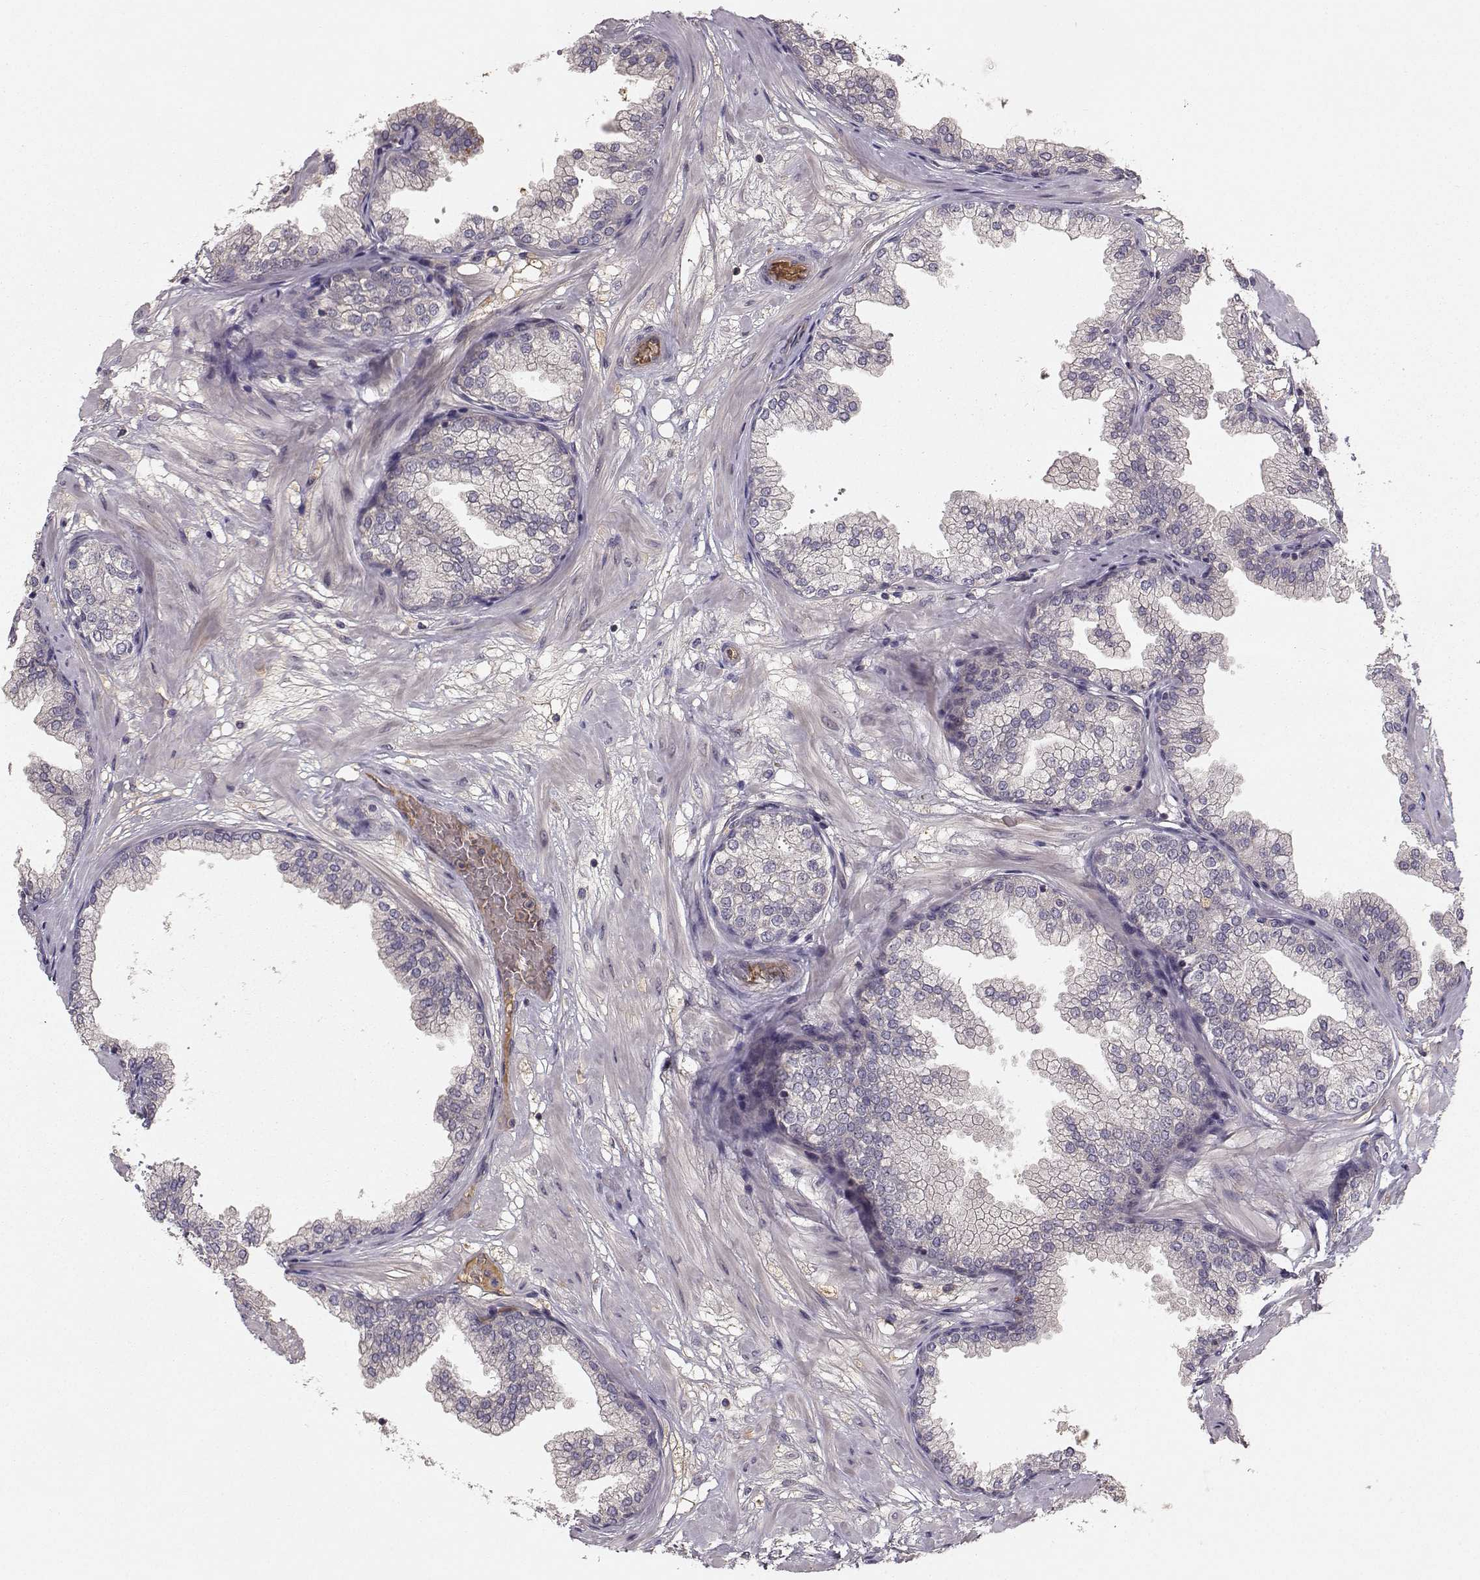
{"staining": {"intensity": "moderate", "quantity": "25%-75%", "location": "cytoplasmic/membranous"}, "tissue": "prostate", "cell_type": "Glandular cells", "image_type": "normal", "snomed": [{"axis": "morphology", "description": "Normal tissue, NOS"}, {"axis": "topography", "description": "Prostate"}], "caption": "The immunohistochemical stain labels moderate cytoplasmic/membranous expression in glandular cells of benign prostate. Using DAB (brown) and hematoxylin (blue) stains, captured at high magnification using brightfield microscopy.", "gene": "WNT6", "patient": {"sex": "male", "age": 37}}